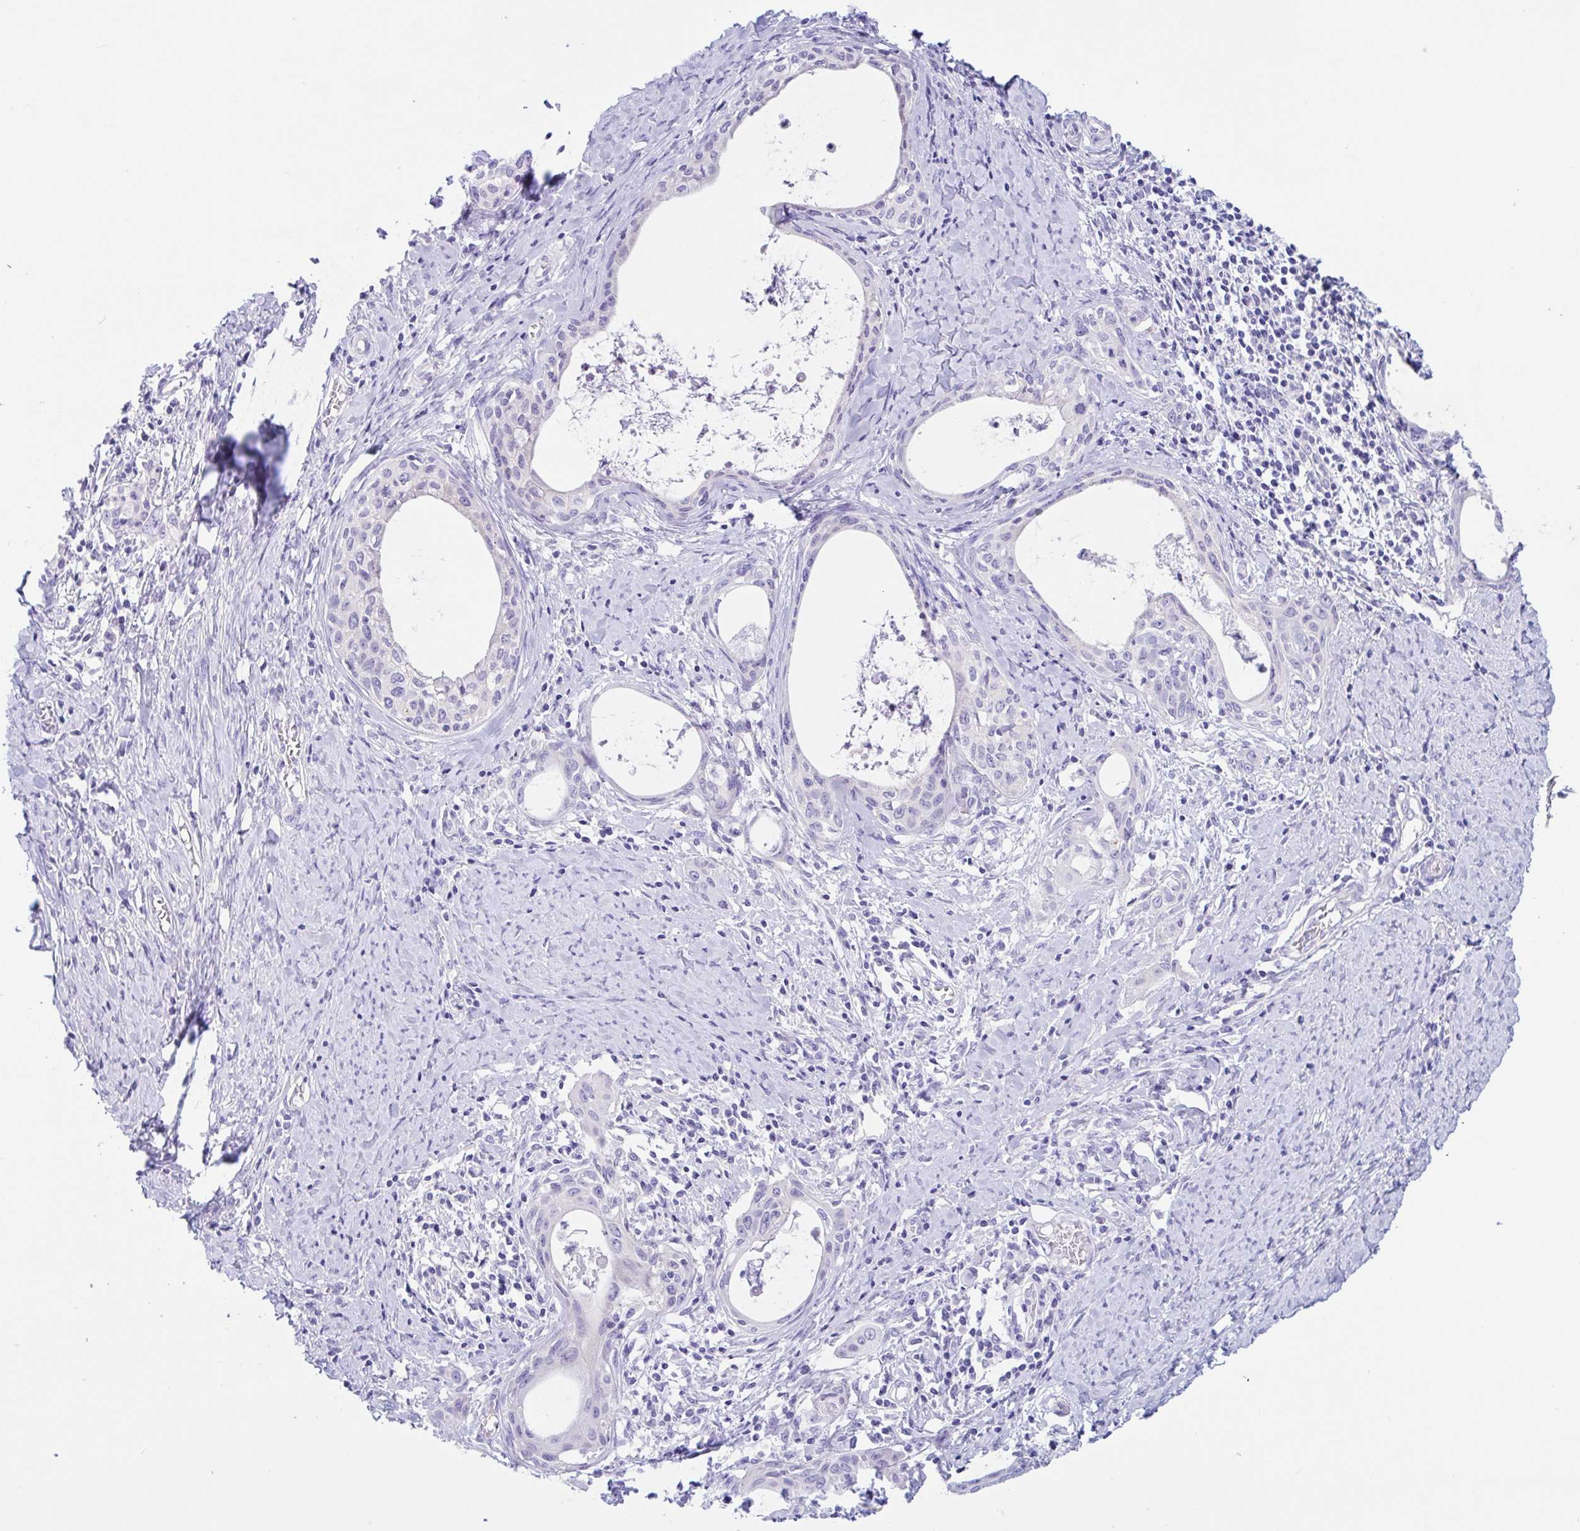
{"staining": {"intensity": "negative", "quantity": "none", "location": "none"}, "tissue": "cervical cancer", "cell_type": "Tumor cells", "image_type": "cancer", "snomed": [{"axis": "morphology", "description": "Squamous cell carcinoma, NOS"}, {"axis": "morphology", "description": "Adenocarcinoma, NOS"}, {"axis": "topography", "description": "Cervix"}], "caption": "Immunohistochemistry (IHC) of cervical cancer shows no expression in tumor cells.", "gene": "OR6N2", "patient": {"sex": "female", "age": 52}}